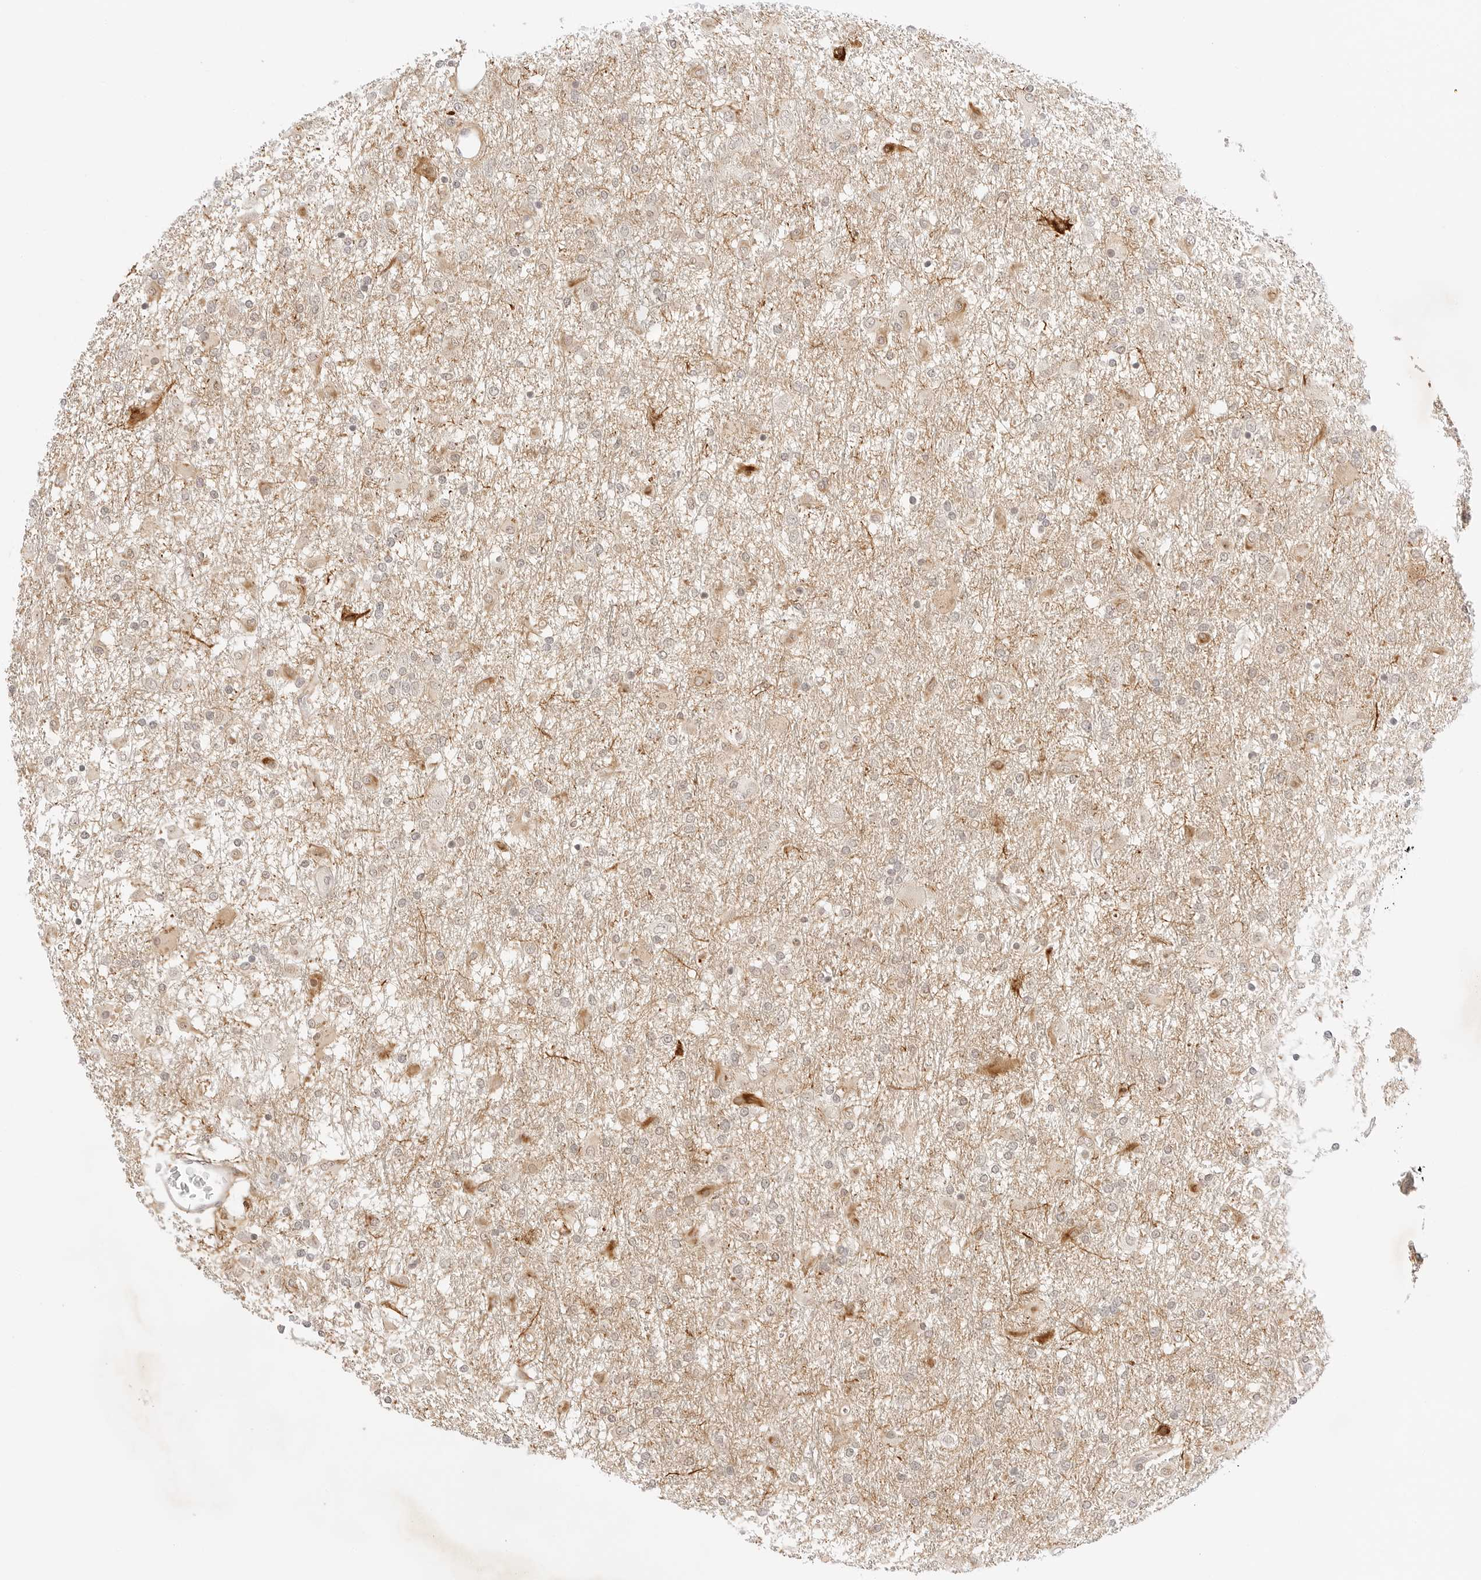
{"staining": {"intensity": "weak", "quantity": "<25%", "location": "cytoplasmic/membranous"}, "tissue": "glioma", "cell_type": "Tumor cells", "image_type": "cancer", "snomed": [{"axis": "morphology", "description": "Glioma, malignant, Low grade"}, {"axis": "topography", "description": "Brain"}], "caption": "A high-resolution image shows immunohistochemistry (IHC) staining of glioma, which displays no significant staining in tumor cells.", "gene": "GNAS", "patient": {"sex": "male", "age": 65}}